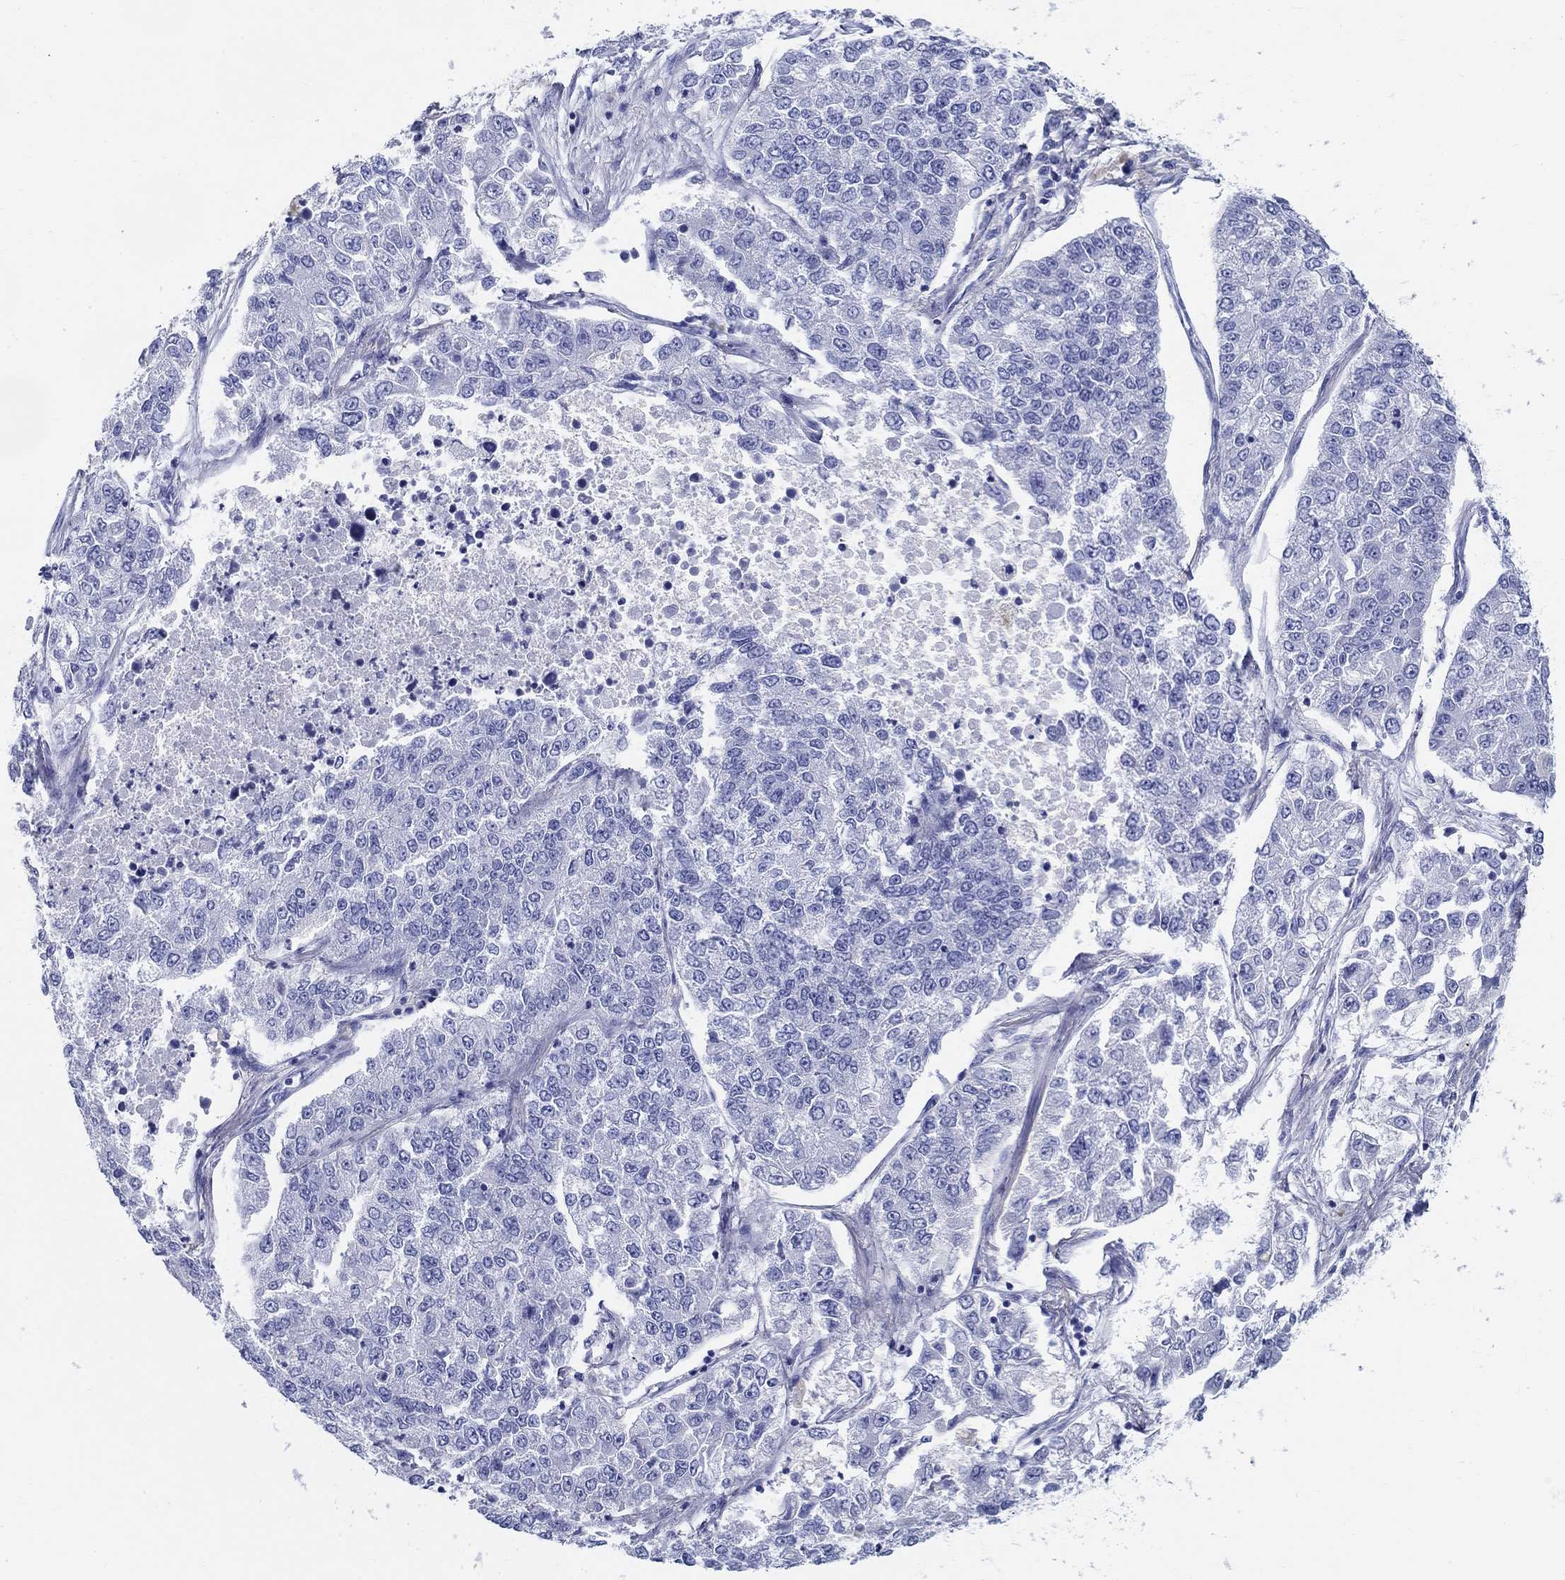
{"staining": {"intensity": "negative", "quantity": "none", "location": "none"}, "tissue": "lung cancer", "cell_type": "Tumor cells", "image_type": "cancer", "snomed": [{"axis": "morphology", "description": "Adenocarcinoma, NOS"}, {"axis": "topography", "description": "Lung"}], "caption": "Immunohistochemistry of human lung cancer (adenocarcinoma) displays no expression in tumor cells.", "gene": "CRYGS", "patient": {"sex": "male", "age": 49}}